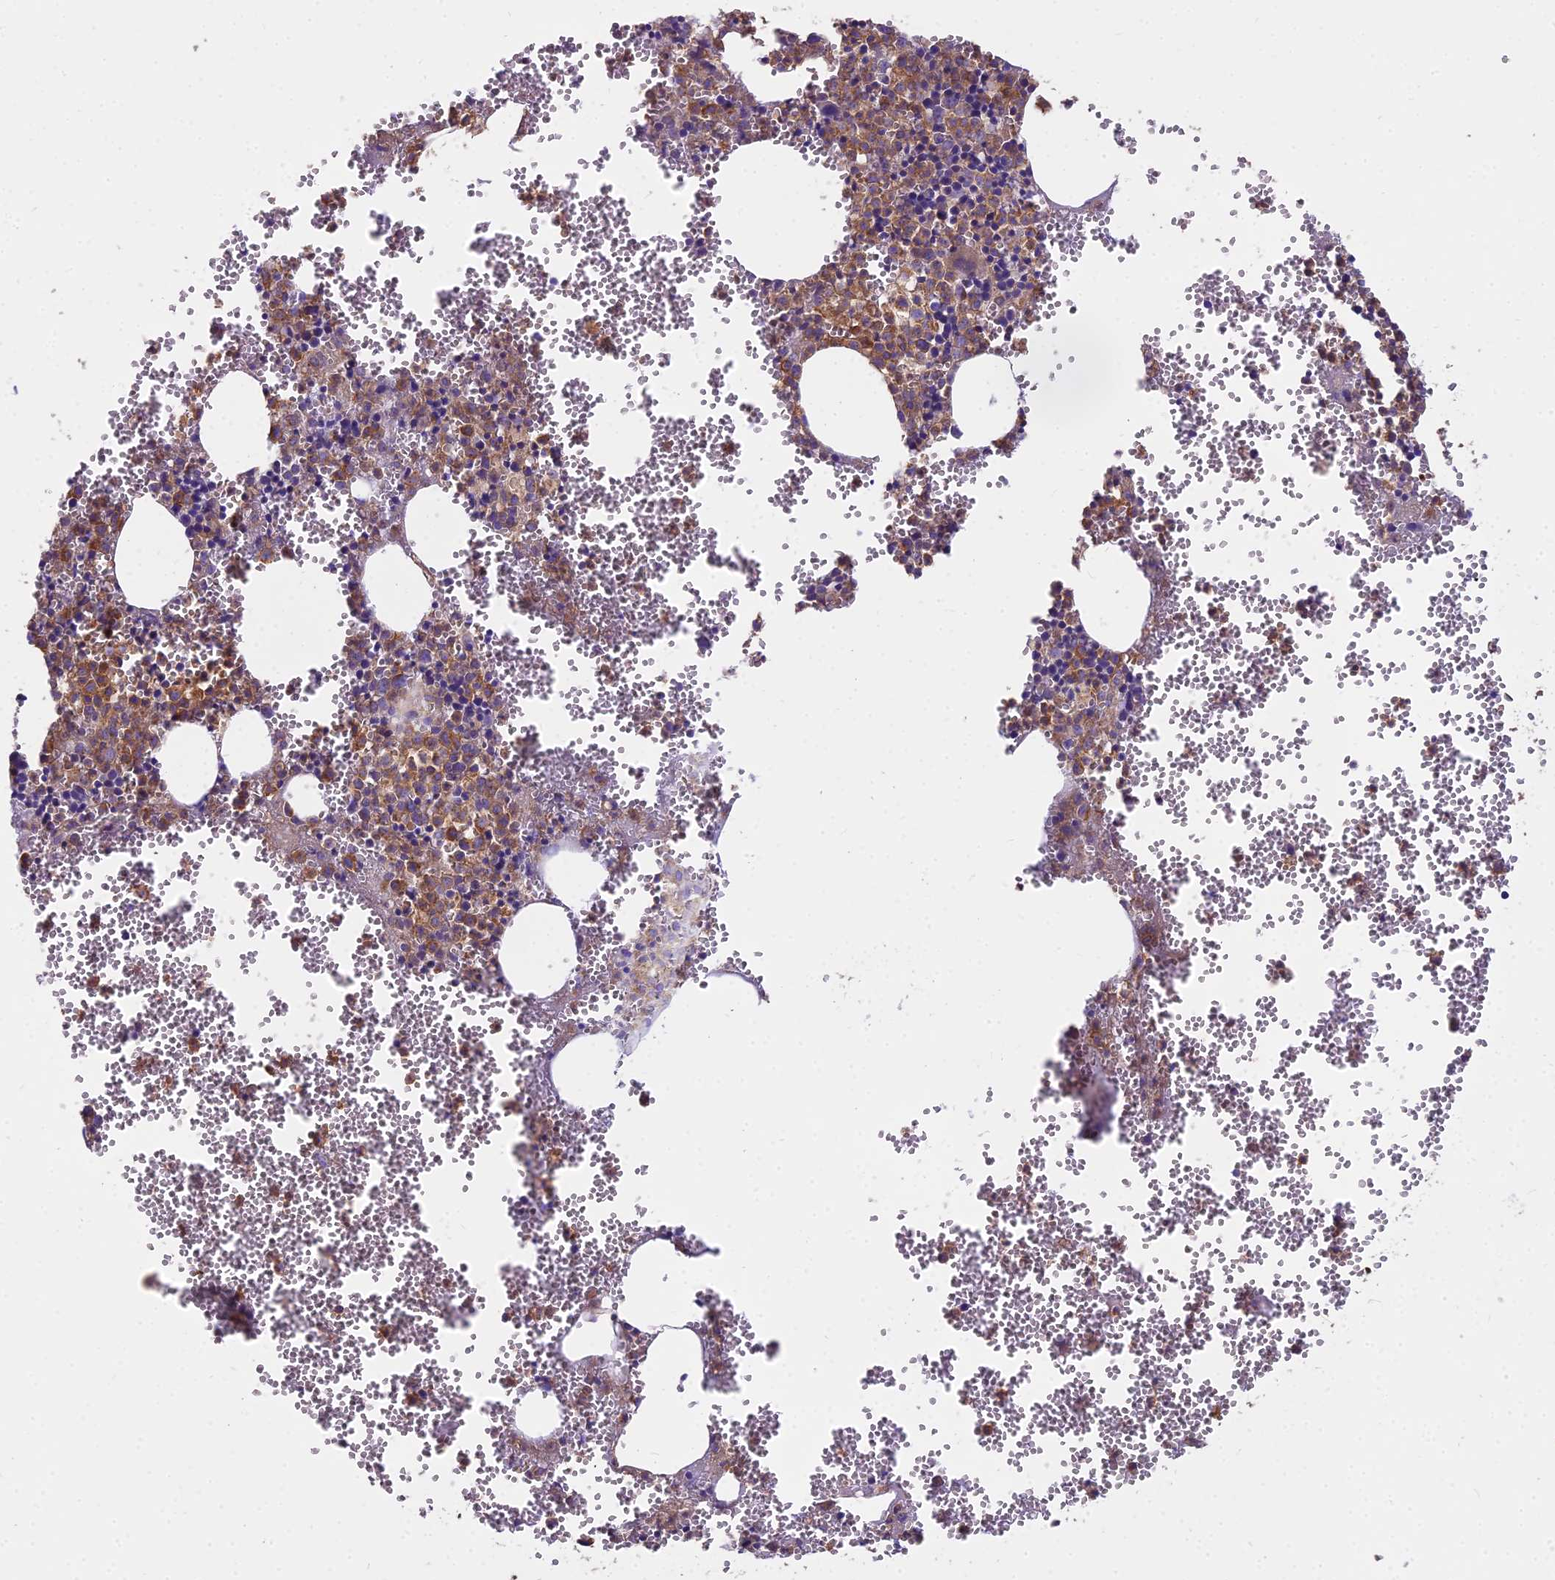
{"staining": {"intensity": "moderate", "quantity": "25%-75%", "location": "cytoplasmic/membranous"}, "tissue": "bone marrow", "cell_type": "Hematopoietic cells", "image_type": "normal", "snomed": [{"axis": "morphology", "description": "Normal tissue, NOS"}, {"axis": "topography", "description": "Bone marrow"}], "caption": "High-magnification brightfield microscopy of normal bone marrow stained with DAB (brown) and counterstained with hematoxylin (blue). hematopoietic cells exhibit moderate cytoplasmic/membranous staining is present in approximately25%-75% of cells.", "gene": "DCTN3", "patient": {"sex": "female", "age": 77}}